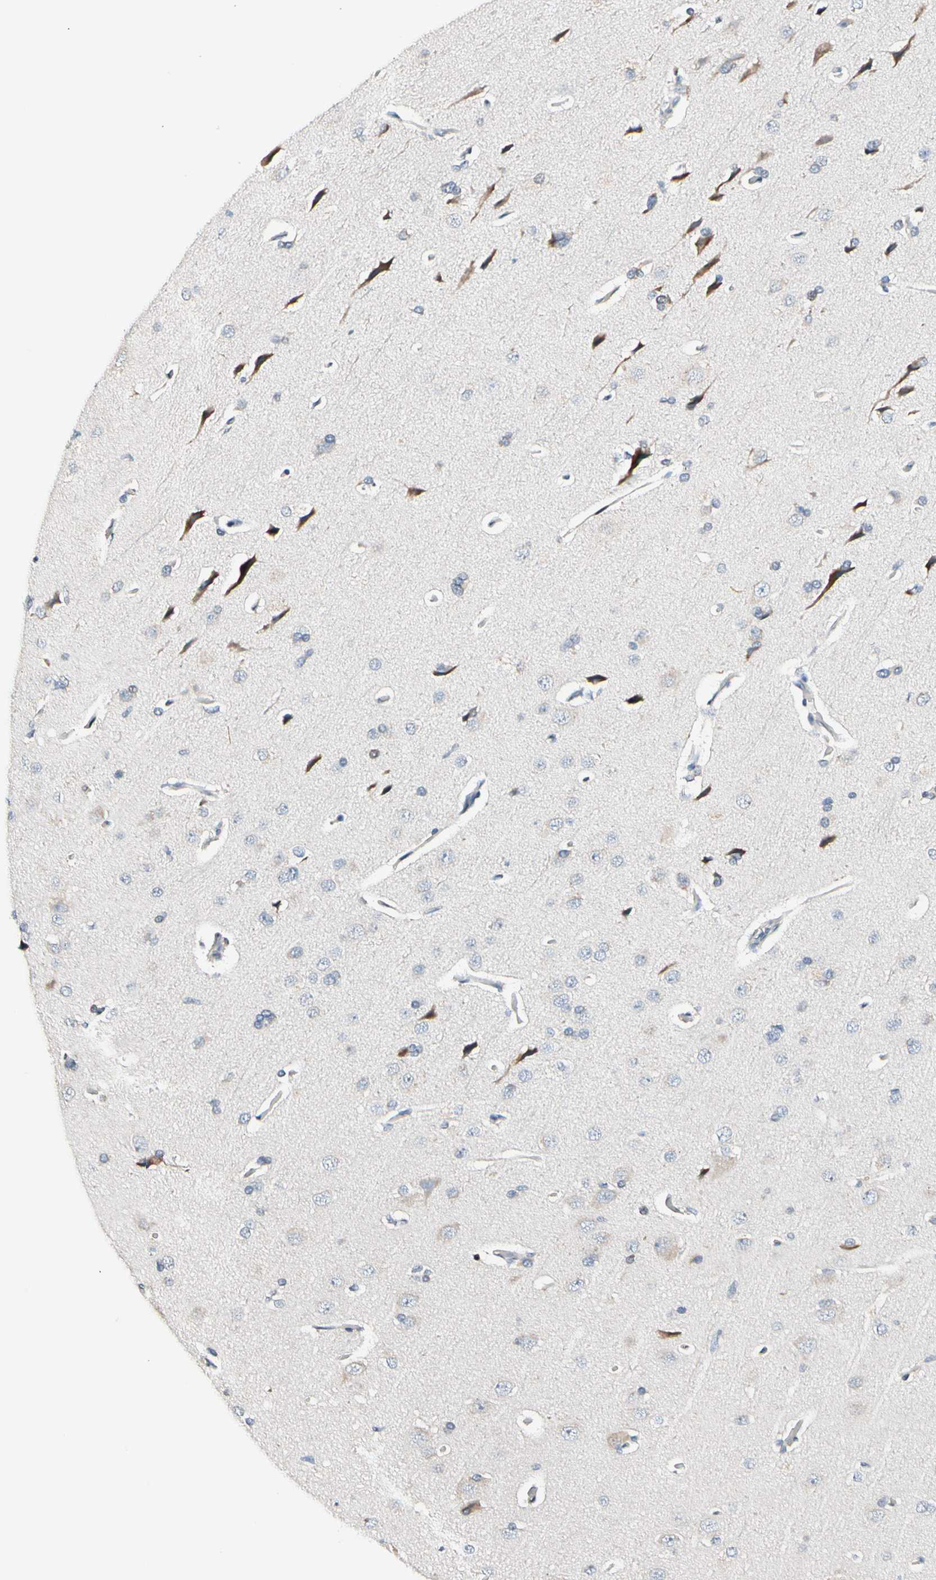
{"staining": {"intensity": "weak", "quantity": "<25%", "location": "cytoplasmic/membranous"}, "tissue": "cerebral cortex", "cell_type": "Endothelial cells", "image_type": "normal", "snomed": [{"axis": "morphology", "description": "Normal tissue, NOS"}, {"axis": "topography", "description": "Cerebral cortex"}], "caption": "This micrograph is of normal cerebral cortex stained with immunohistochemistry (IHC) to label a protein in brown with the nuclei are counter-stained blue. There is no positivity in endothelial cells.", "gene": "SOX30", "patient": {"sex": "male", "age": 62}}